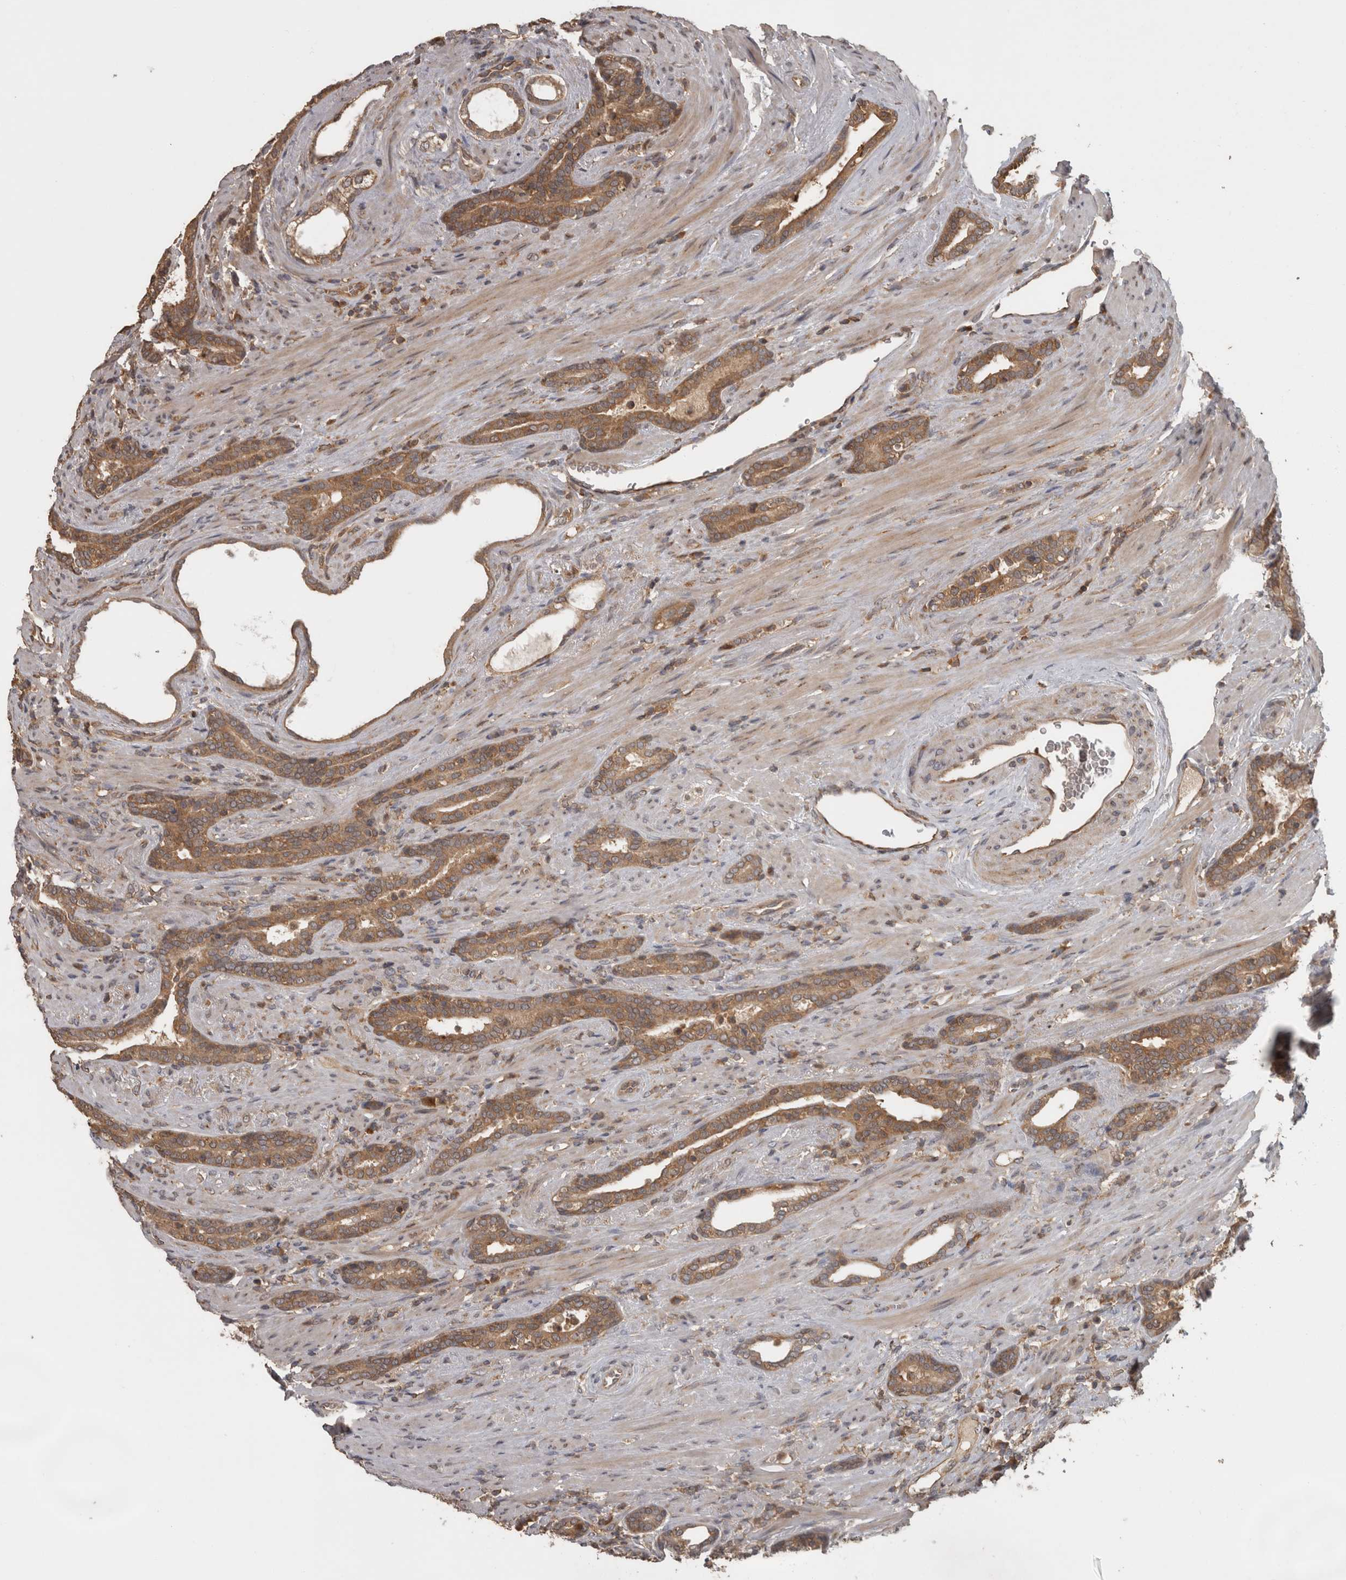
{"staining": {"intensity": "moderate", "quantity": ">75%", "location": "cytoplasmic/membranous"}, "tissue": "prostate cancer", "cell_type": "Tumor cells", "image_type": "cancer", "snomed": [{"axis": "morphology", "description": "Adenocarcinoma, High grade"}, {"axis": "topography", "description": "Prostate"}], "caption": "DAB (3,3'-diaminobenzidine) immunohistochemical staining of prostate cancer demonstrates moderate cytoplasmic/membranous protein expression in approximately >75% of tumor cells. The staining is performed using DAB brown chromogen to label protein expression. The nuclei are counter-stained blue using hematoxylin.", "gene": "MICU3", "patient": {"sex": "male", "age": 71}}